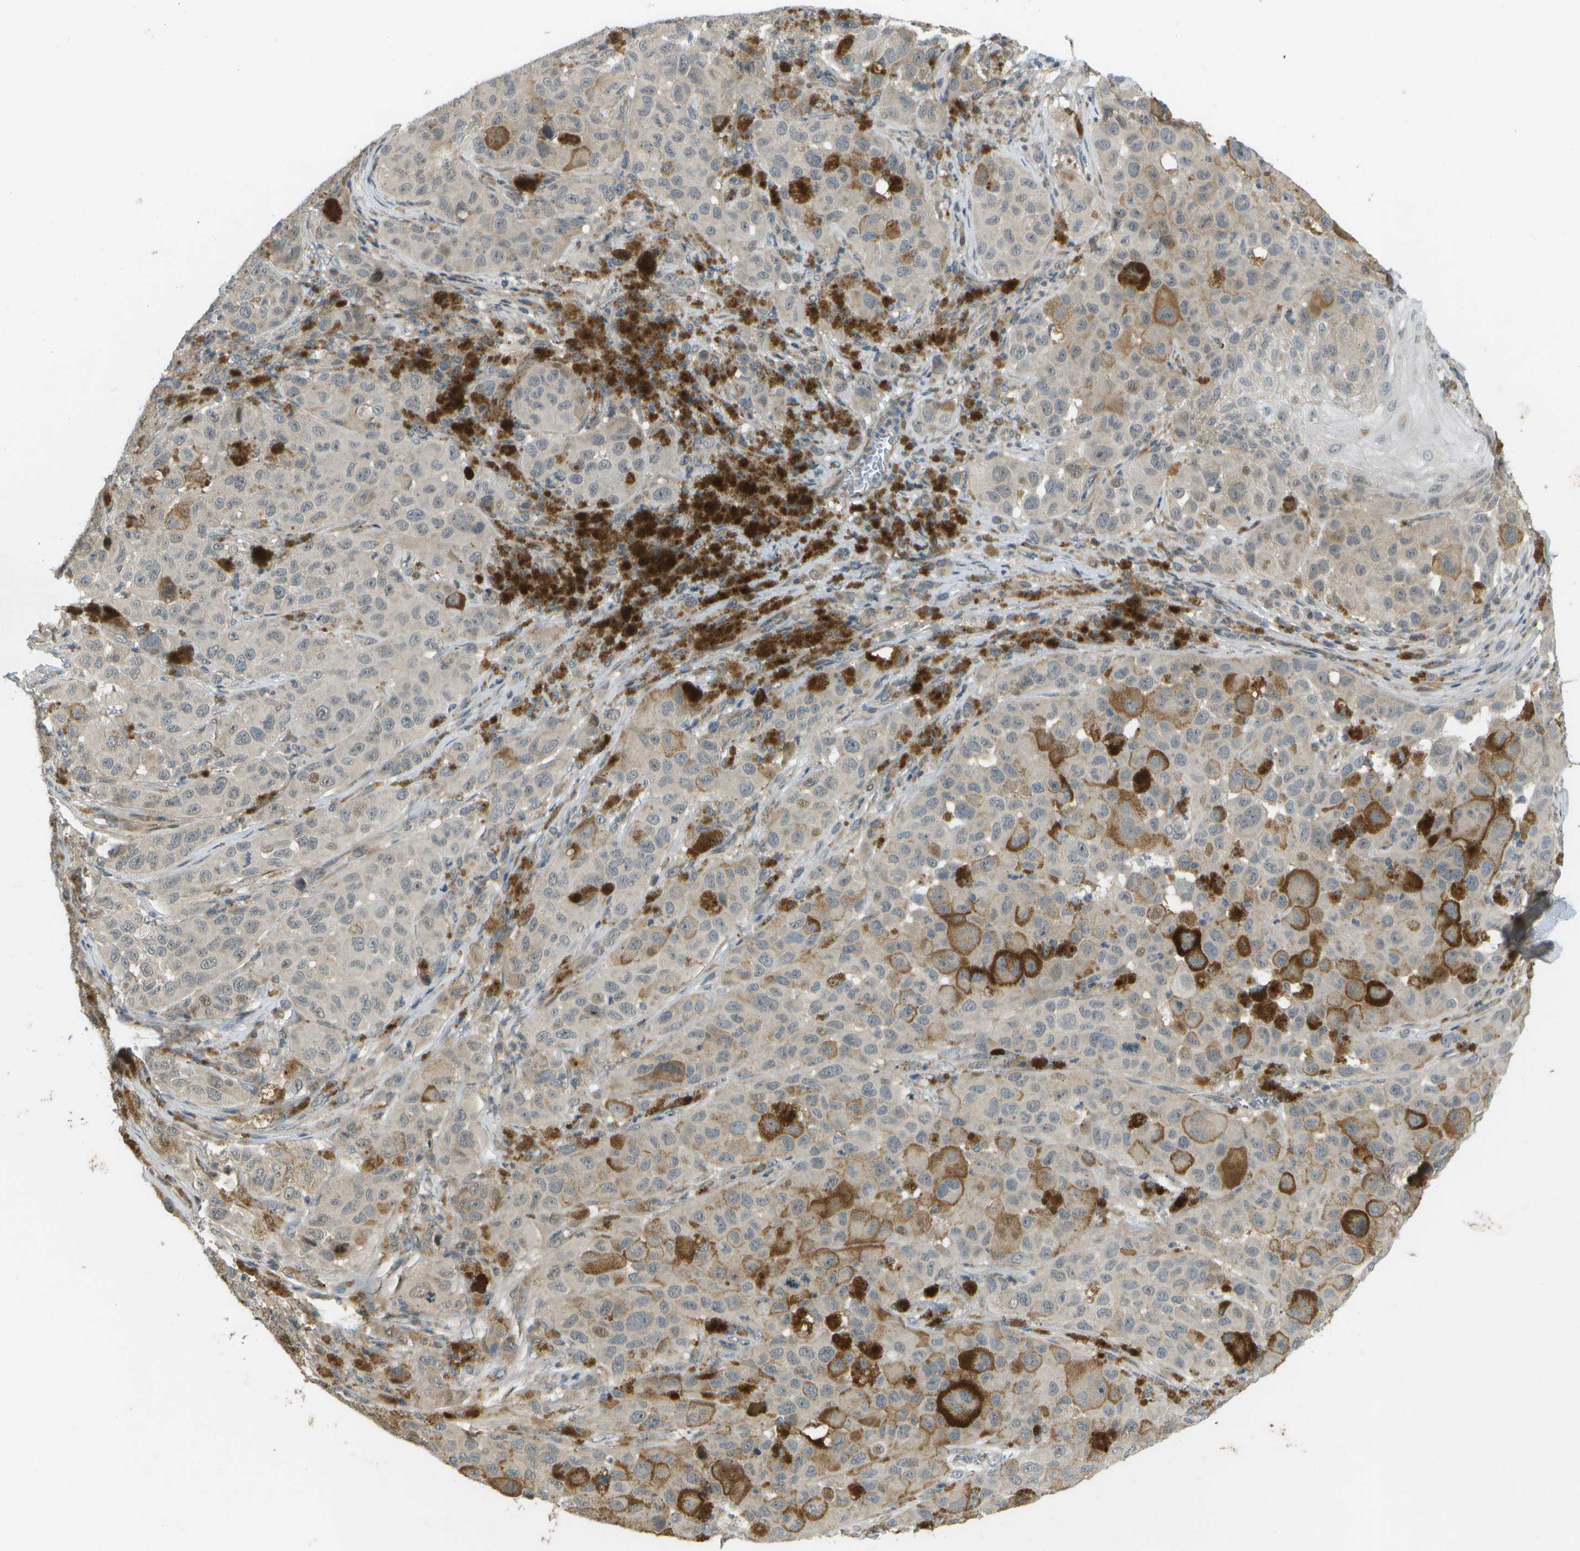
{"staining": {"intensity": "weak", "quantity": "25%-75%", "location": "cytoplasmic/membranous,nuclear"}, "tissue": "melanoma", "cell_type": "Tumor cells", "image_type": "cancer", "snomed": [{"axis": "morphology", "description": "Malignant melanoma, NOS"}, {"axis": "topography", "description": "Skin"}], "caption": "Immunohistochemical staining of melanoma exhibits weak cytoplasmic/membranous and nuclear protein expression in about 25%-75% of tumor cells.", "gene": "WNK2", "patient": {"sex": "male", "age": 96}}